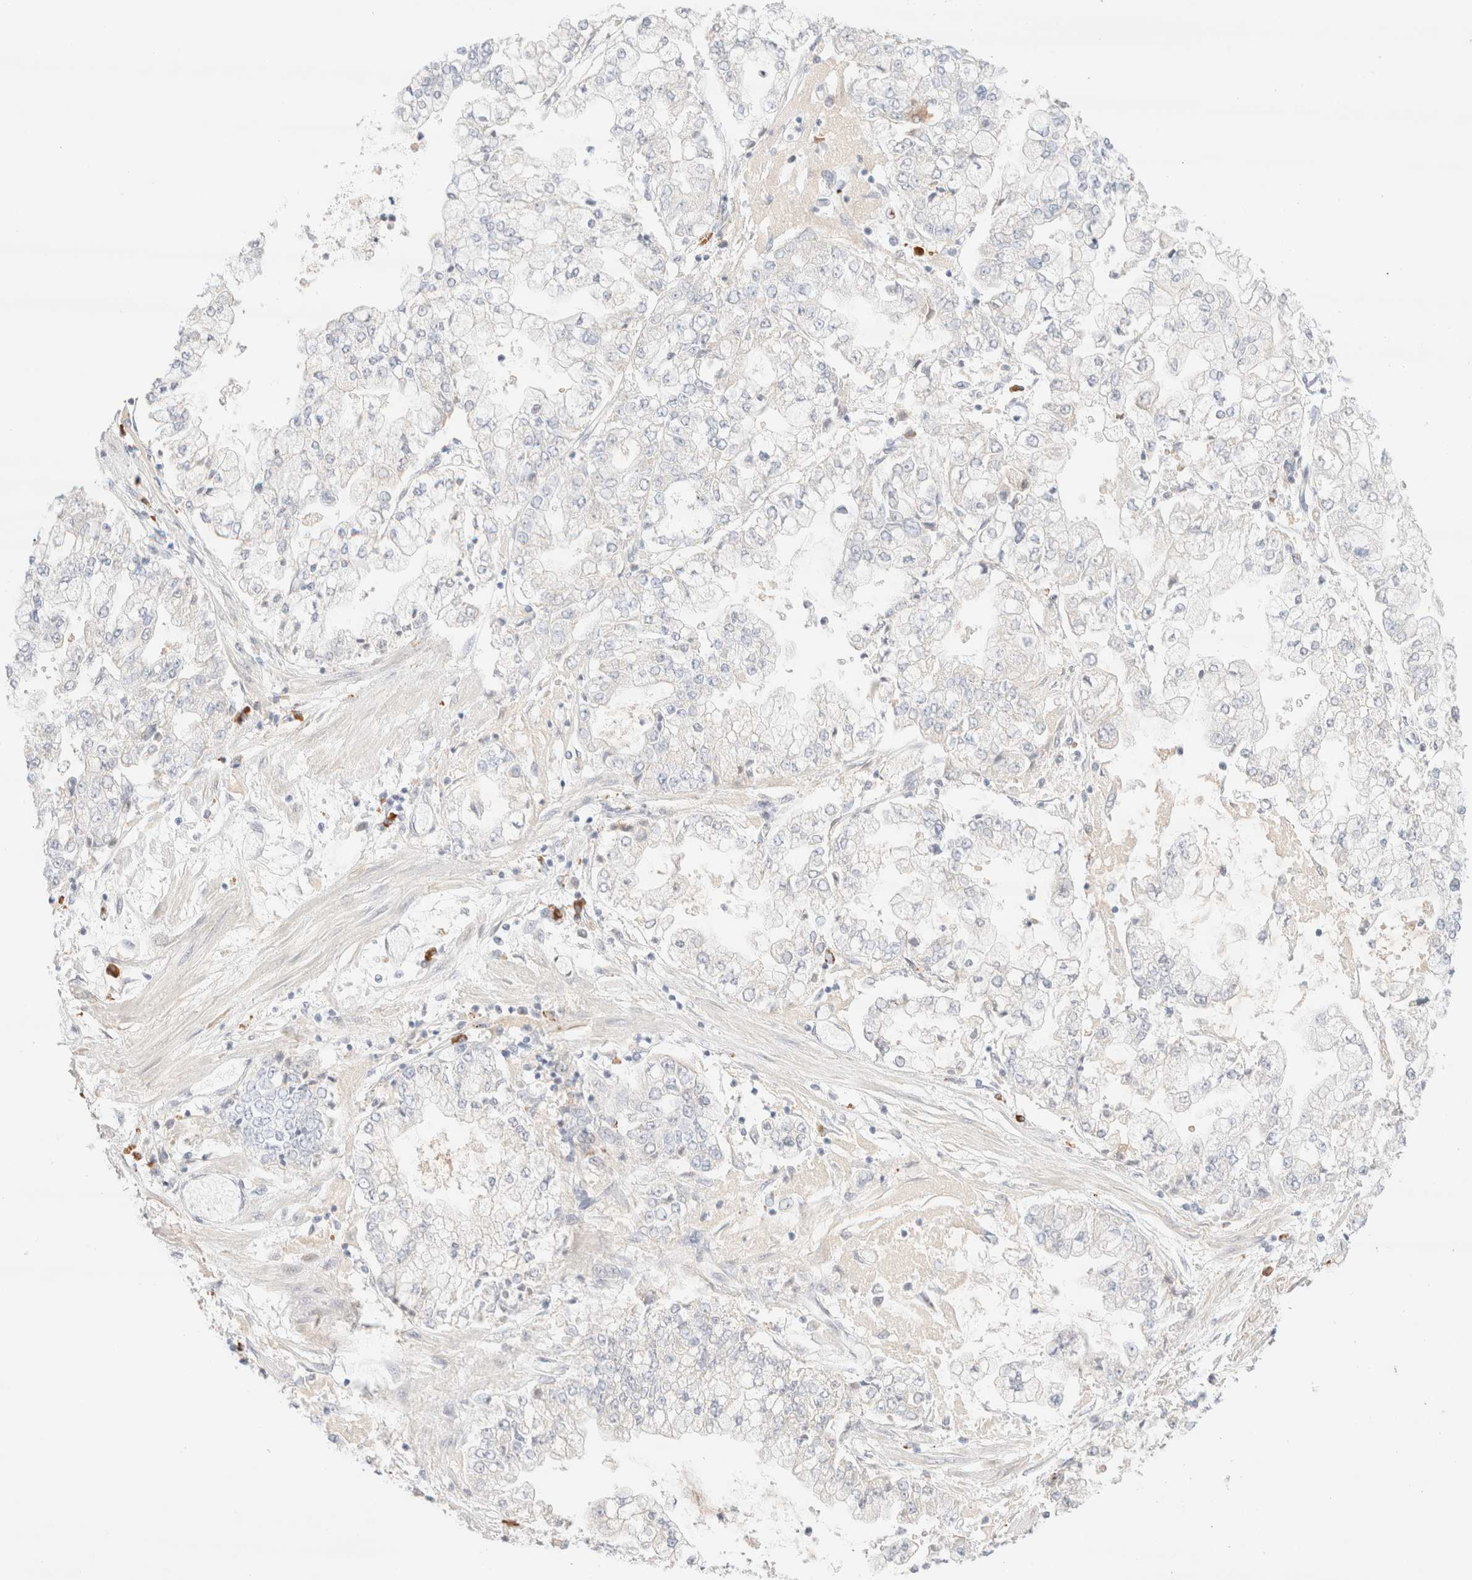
{"staining": {"intensity": "negative", "quantity": "none", "location": "none"}, "tissue": "stomach cancer", "cell_type": "Tumor cells", "image_type": "cancer", "snomed": [{"axis": "morphology", "description": "Adenocarcinoma, NOS"}, {"axis": "topography", "description": "Stomach"}], "caption": "Immunohistochemistry of stomach adenocarcinoma exhibits no expression in tumor cells. The staining is performed using DAB brown chromogen with nuclei counter-stained in using hematoxylin.", "gene": "CIC", "patient": {"sex": "male", "age": 76}}